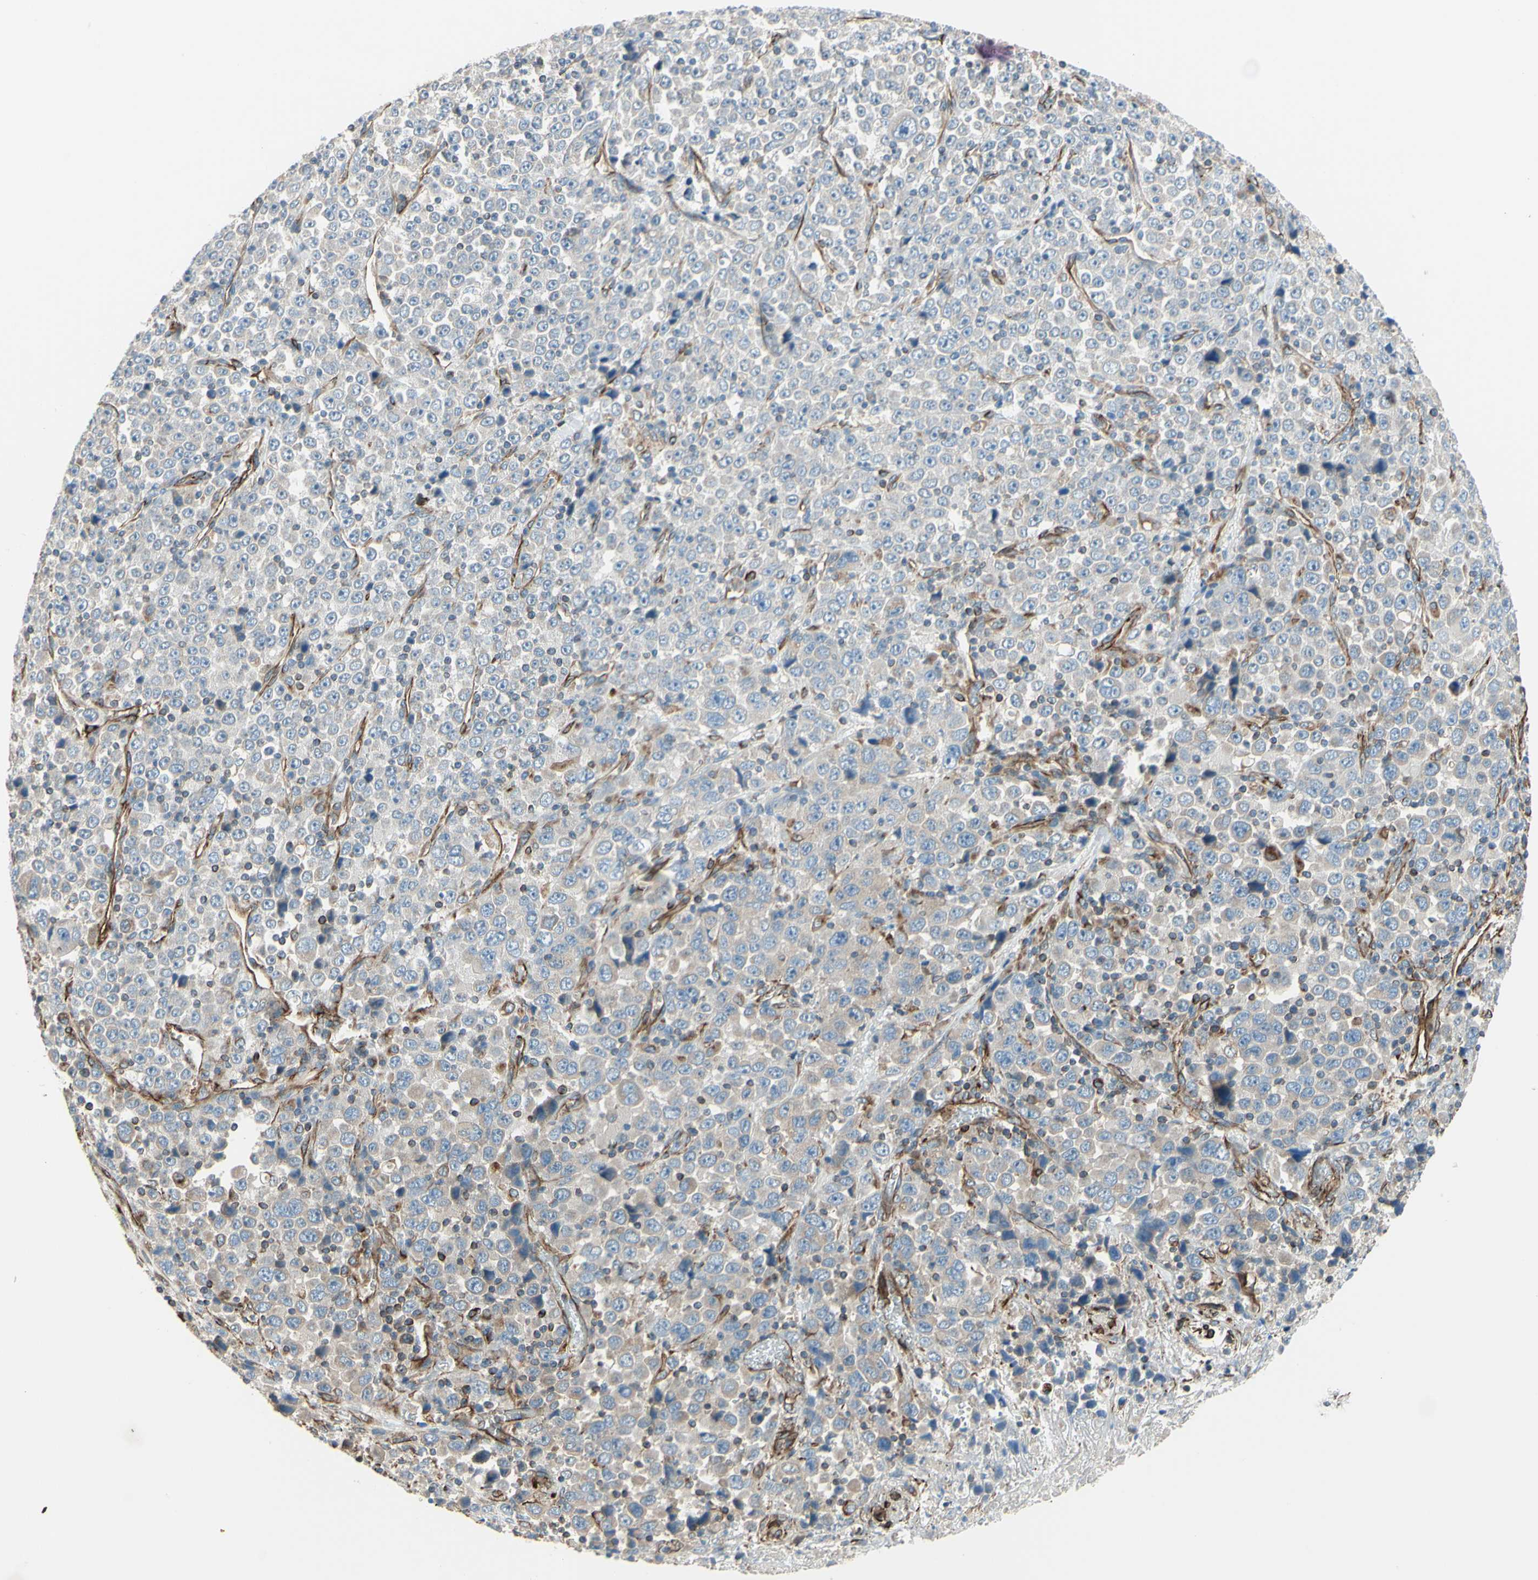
{"staining": {"intensity": "negative", "quantity": "none", "location": "none"}, "tissue": "stomach cancer", "cell_type": "Tumor cells", "image_type": "cancer", "snomed": [{"axis": "morphology", "description": "Normal tissue, NOS"}, {"axis": "morphology", "description": "Adenocarcinoma, NOS"}, {"axis": "topography", "description": "Stomach, upper"}, {"axis": "topography", "description": "Stomach"}], "caption": "Immunohistochemistry photomicrograph of human adenocarcinoma (stomach) stained for a protein (brown), which exhibits no positivity in tumor cells.", "gene": "TRAF2", "patient": {"sex": "male", "age": 59}}